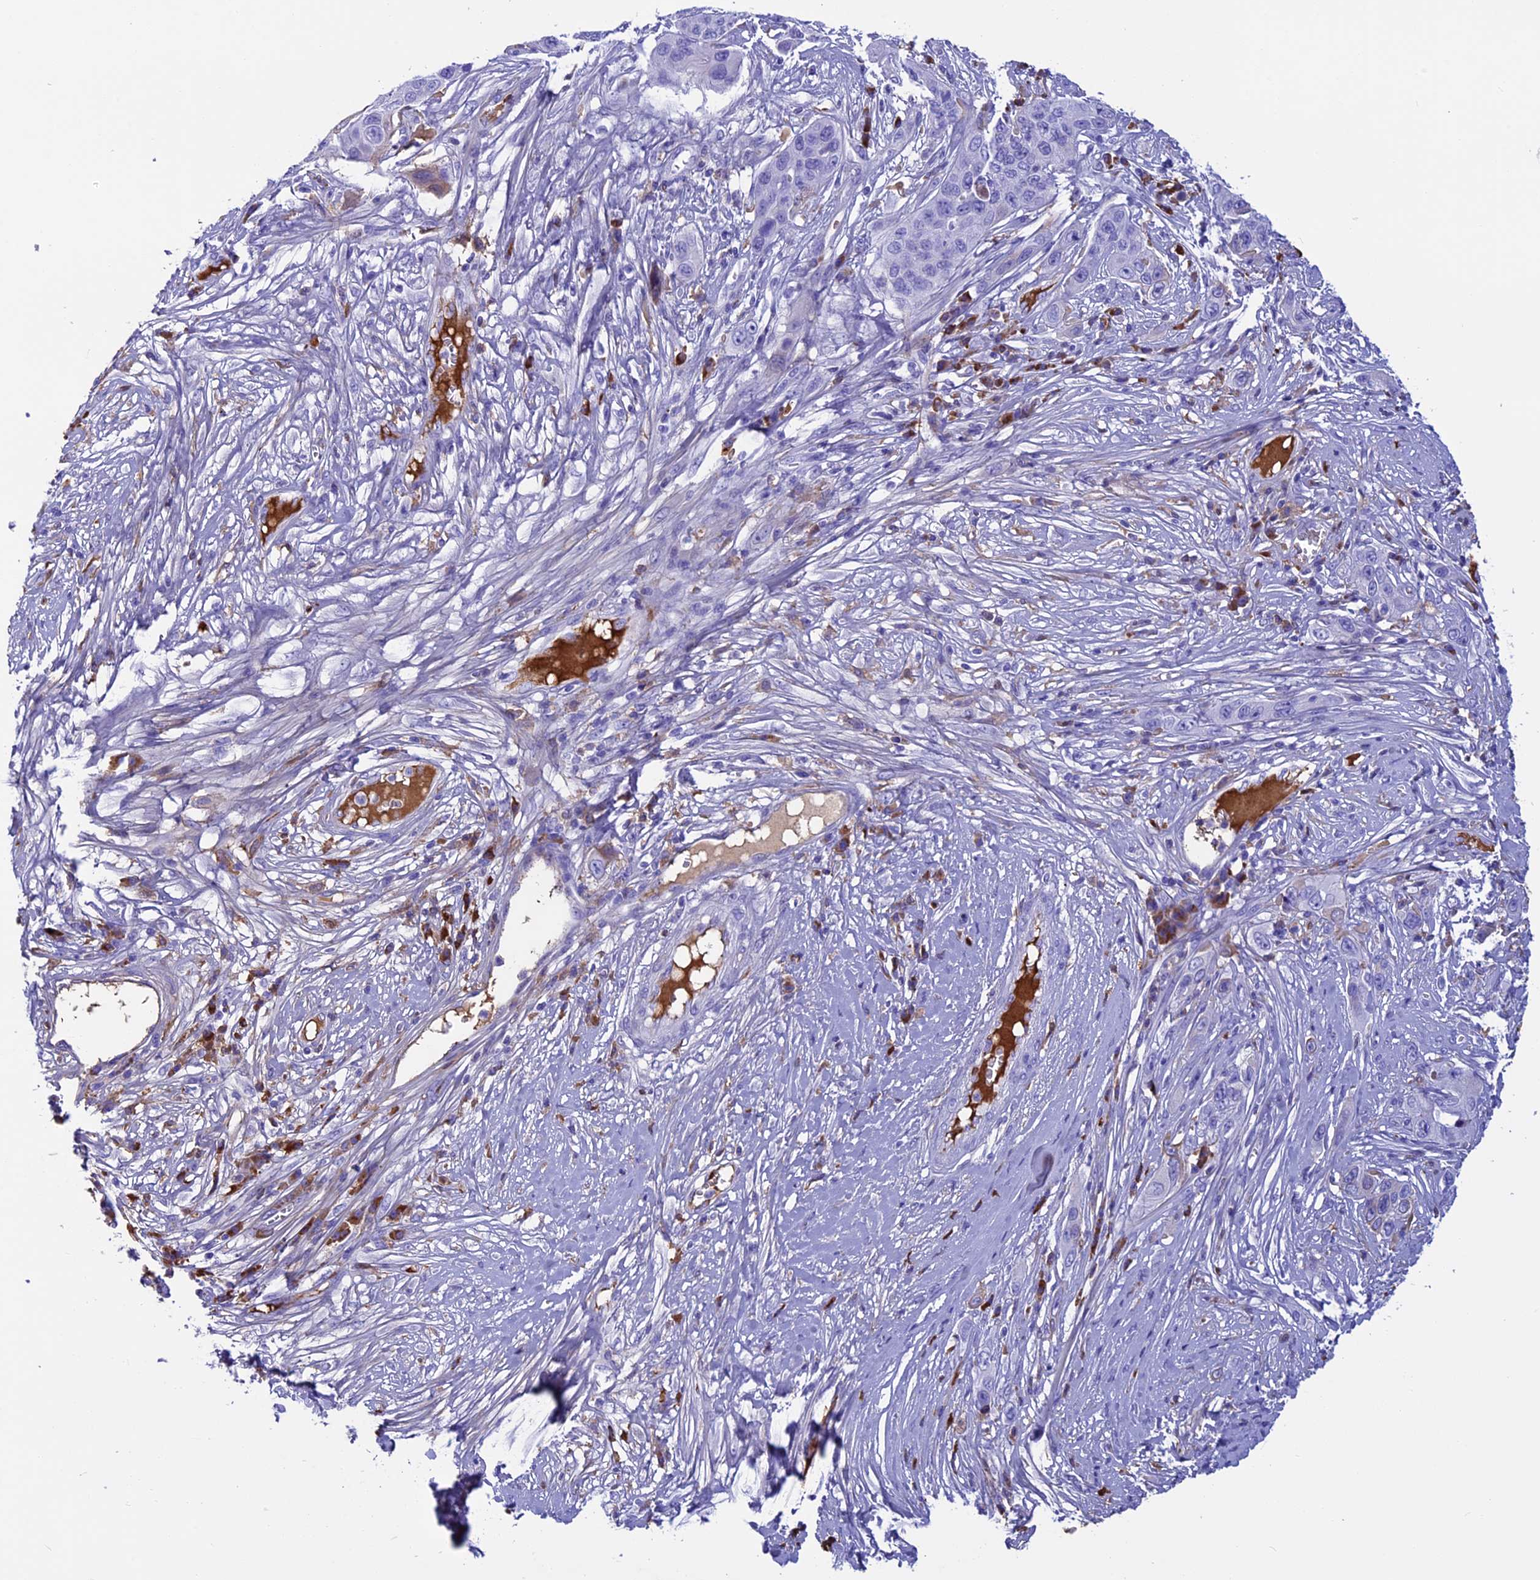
{"staining": {"intensity": "negative", "quantity": "none", "location": "none"}, "tissue": "skin cancer", "cell_type": "Tumor cells", "image_type": "cancer", "snomed": [{"axis": "morphology", "description": "Squamous cell carcinoma, NOS"}, {"axis": "topography", "description": "Skin"}], "caption": "Skin cancer (squamous cell carcinoma) was stained to show a protein in brown. There is no significant staining in tumor cells.", "gene": "IGSF6", "patient": {"sex": "male", "age": 55}}